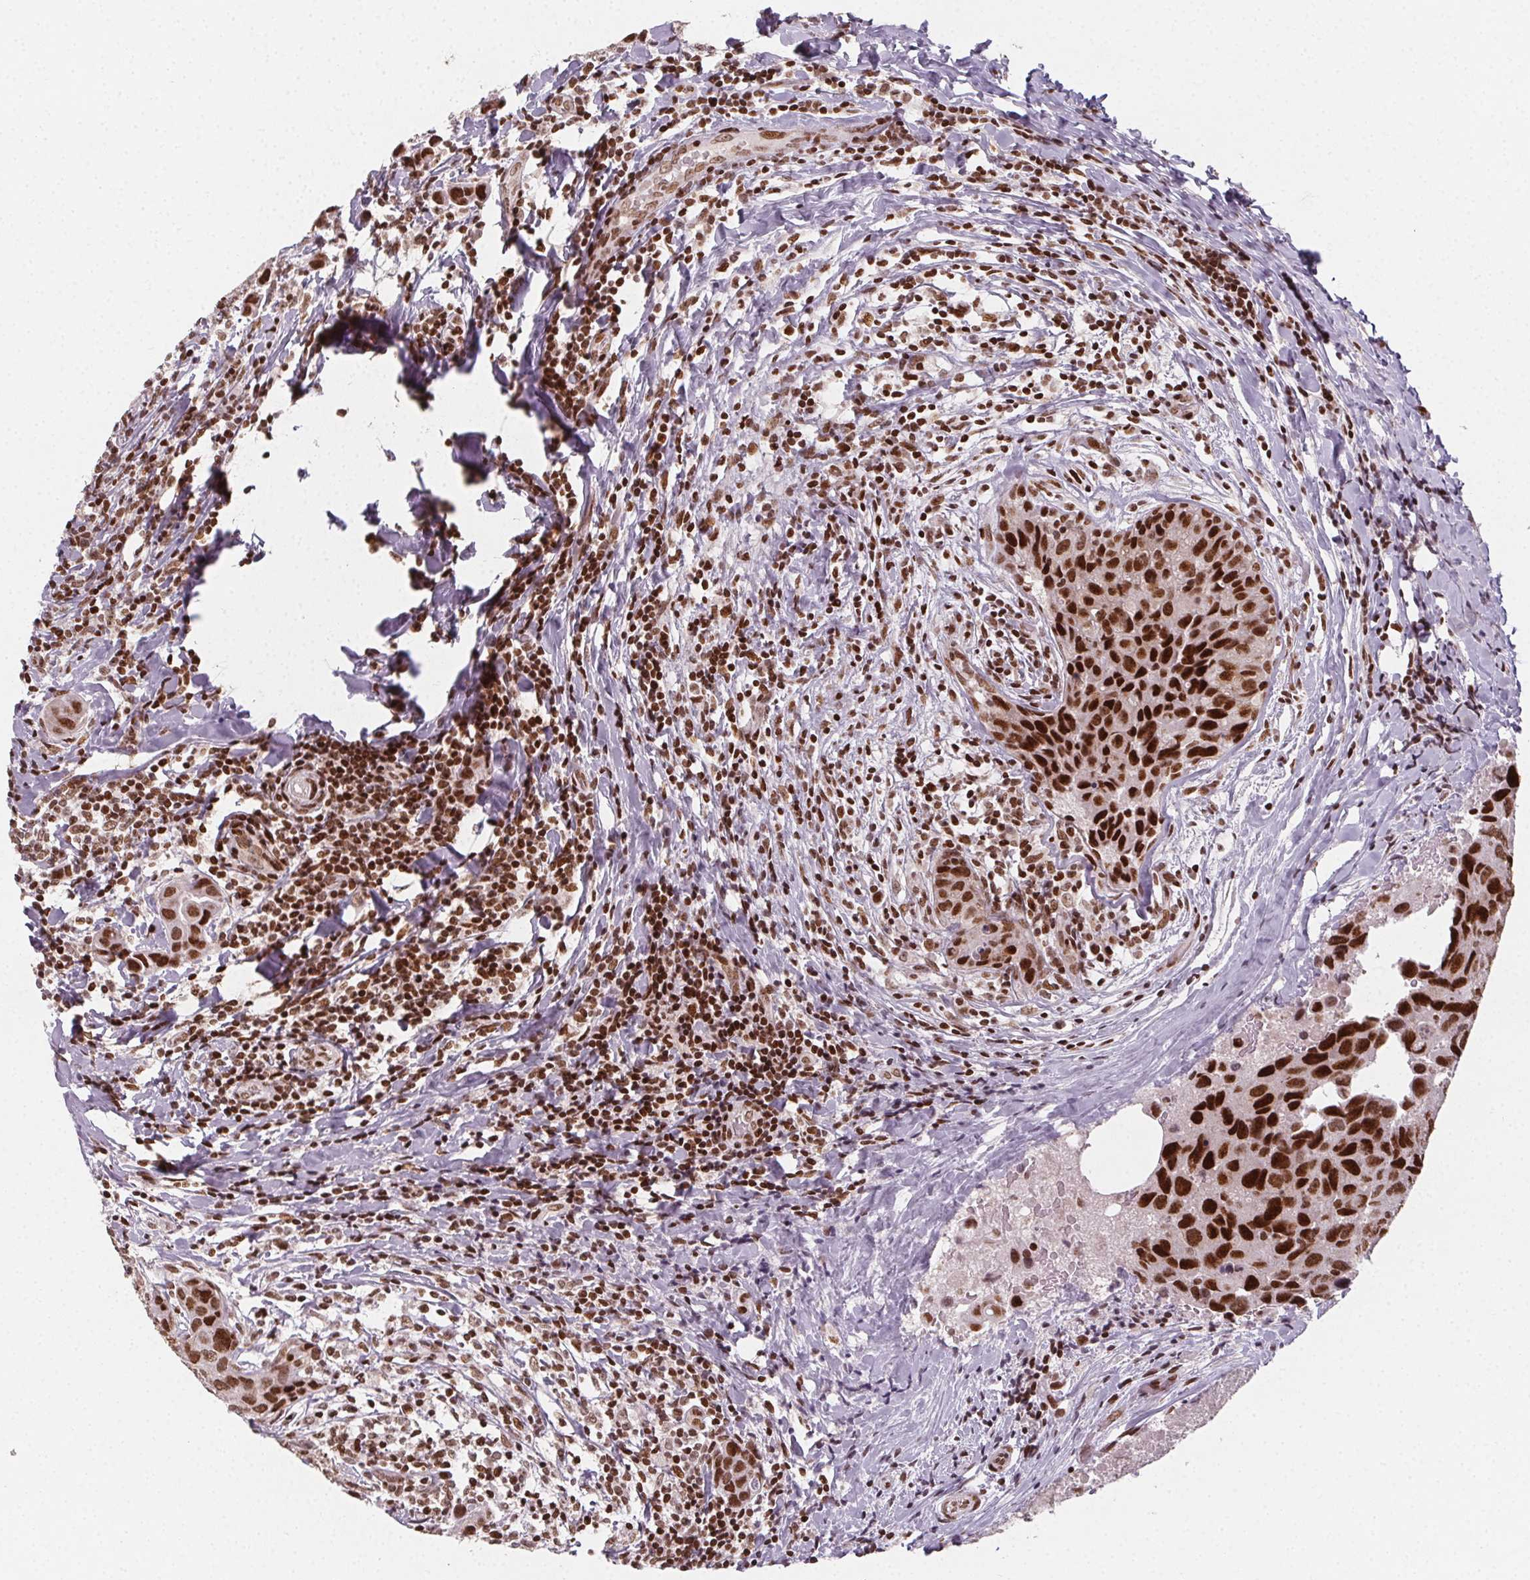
{"staining": {"intensity": "strong", "quantity": ">75%", "location": "nuclear"}, "tissue": "breast cancer", "cell_type": "Tumor cells", "image_type": "cancer", "snomed": [{"axis": "morphology", "description": "Duct carcinoma"}, {"axis": "topography", "description": "Breast"}], "caption": "A brown stain highlights strong nuclear positivity of a protein in breast cancer (intraductal carcinoma) tumor cells. (DAB (3,3'-diaminobenzidine) IHC with brightfield microscopy, high magnification).", "gene": "KMT2A", "patient": {"sex": "female", "age": 24}}